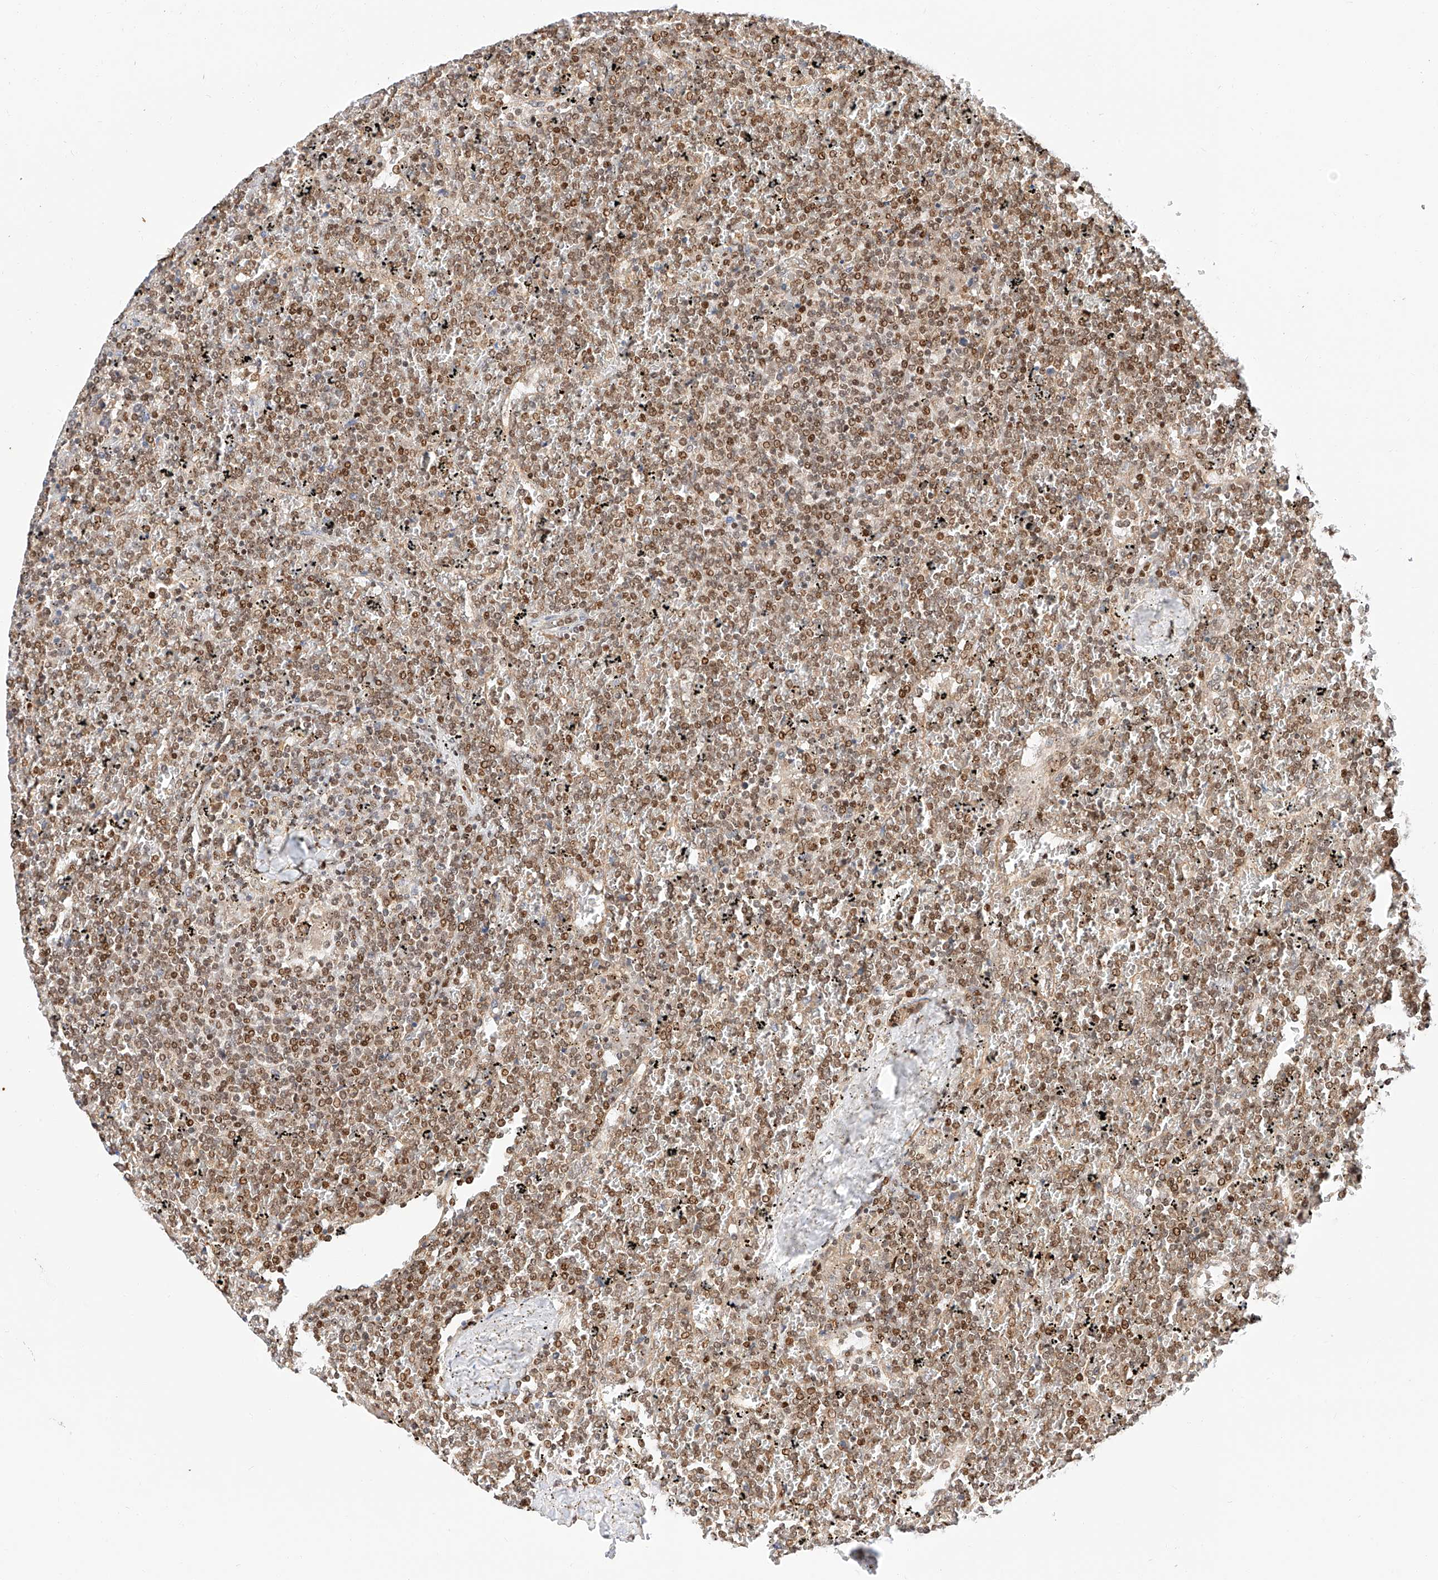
{"staining": {"intensity": "moderate", "quantity": ">75%", "location": "nuclear"}, "tissue": "lymphoma", "cell_type": "Tumor cells", "image_type": "cancer", "snomed": [{"axis": "morphology", "description": "Malignant lymphoma, non-Hodgkin's type, Low grade"}, {"axis": "topography", "description": "Spleen"}], "caption": "Moderate nuclear positivity for a protein is seen in approximately >75% of tumor cells of low-grade malignant lymphoma, non-Hodgkin's type using immunohistochemistry.", "gene": "HDAC9", "patient": {"sex": "female", "age": 19}}